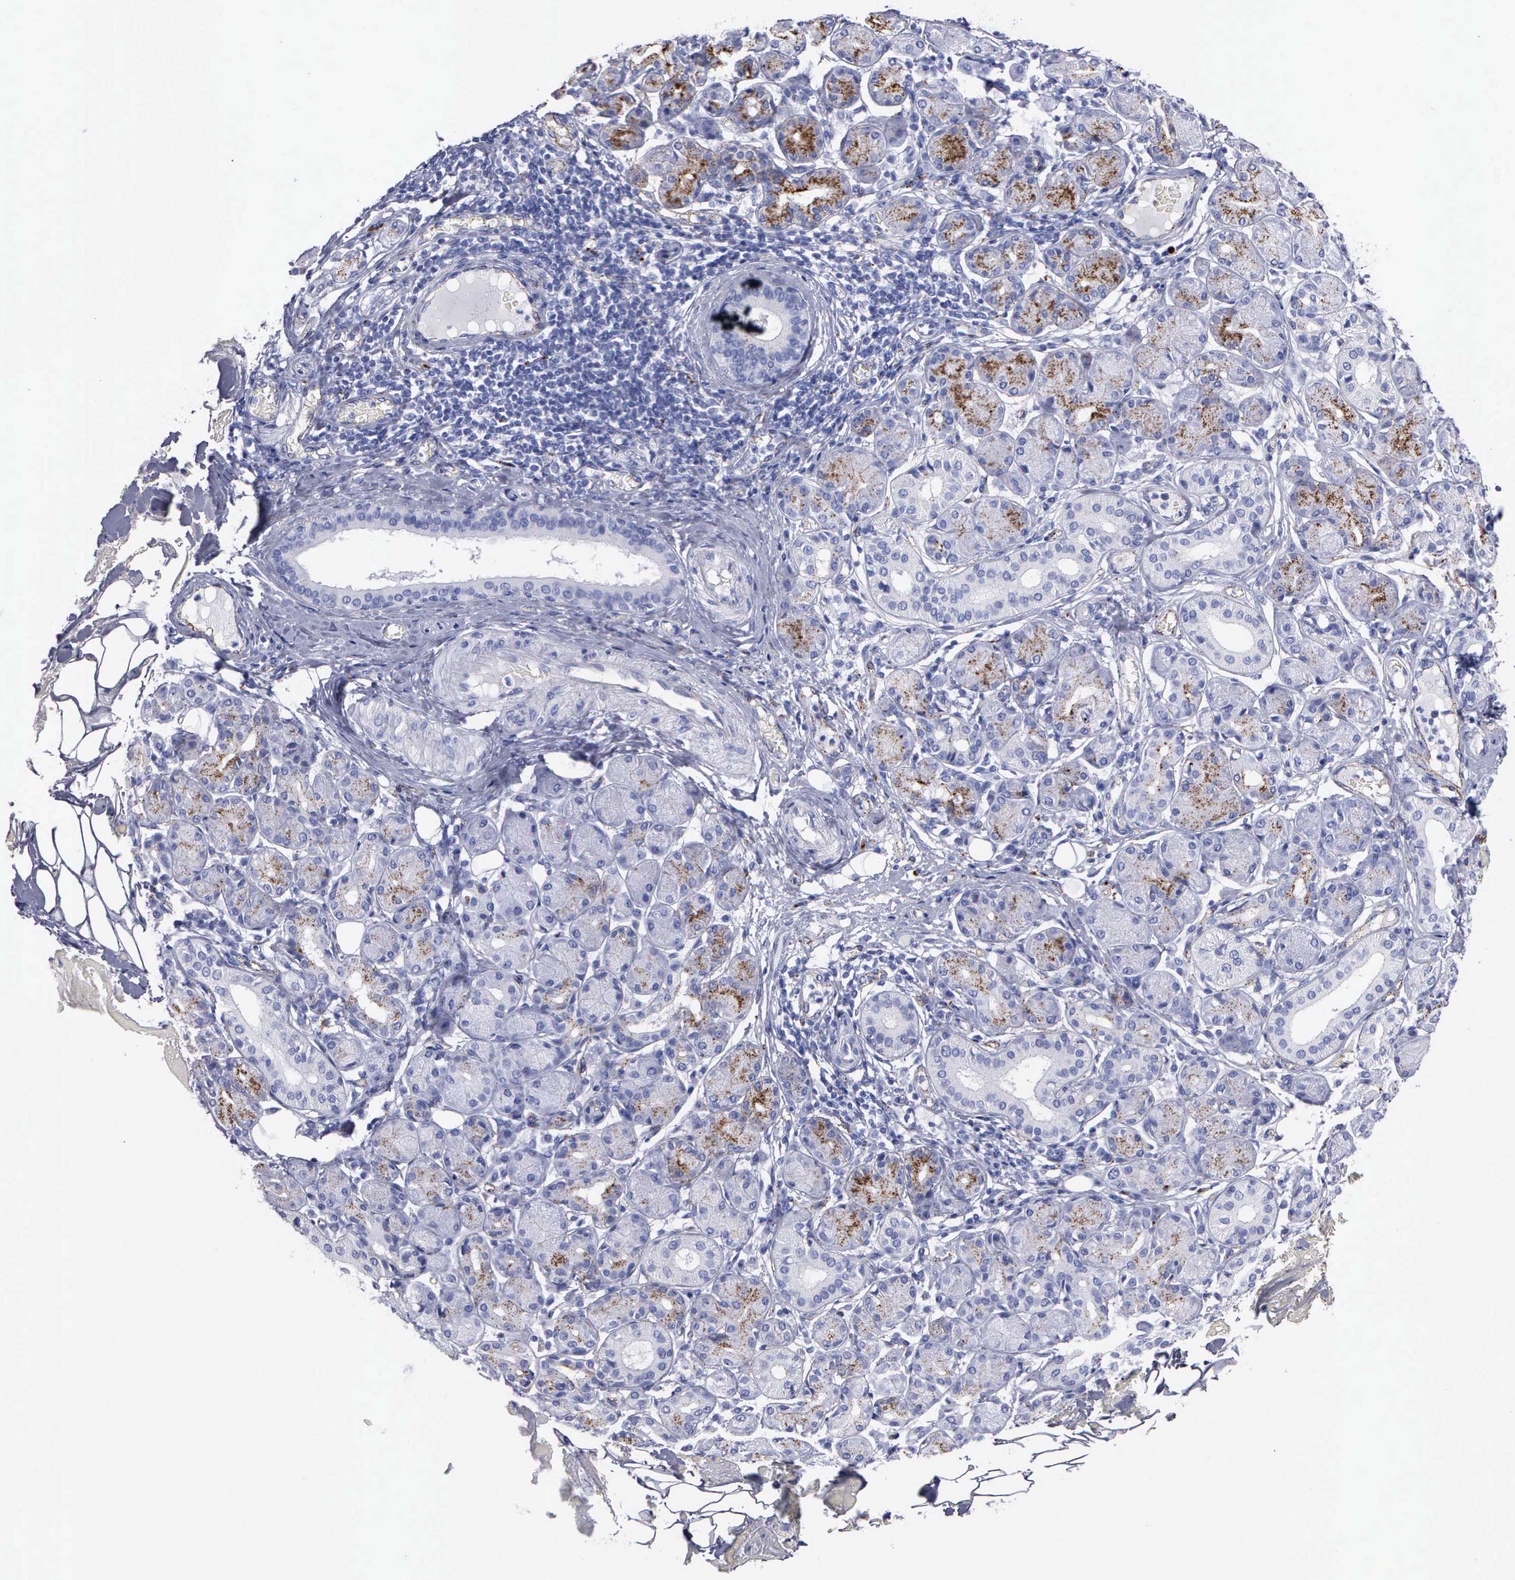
{"staining": {"intensity": "strong", "quantity": "<25%", "location": "cytoplasmic/membranous"}, "tissue": "salivary gland", "cell_type": "Glandular cells", "image_type": "normal", "snomed": [{"axis": "morphology", "description": "Normal tissue, NOS"}, {"axis": "topography", "description": "Salivary gland"}, {"axis": "topography", "description": "Peripheral nerve tissue"}], "caption": "A brown stain highlights strong cytoplasmic/membranous positivity of a protein in glandular cells of unremarkable salivary gland. (Brightfield microscopy of DAB IHC at high magnification).", "gene": "CTSL", "patient": {"sex": "male", "age": 62}}